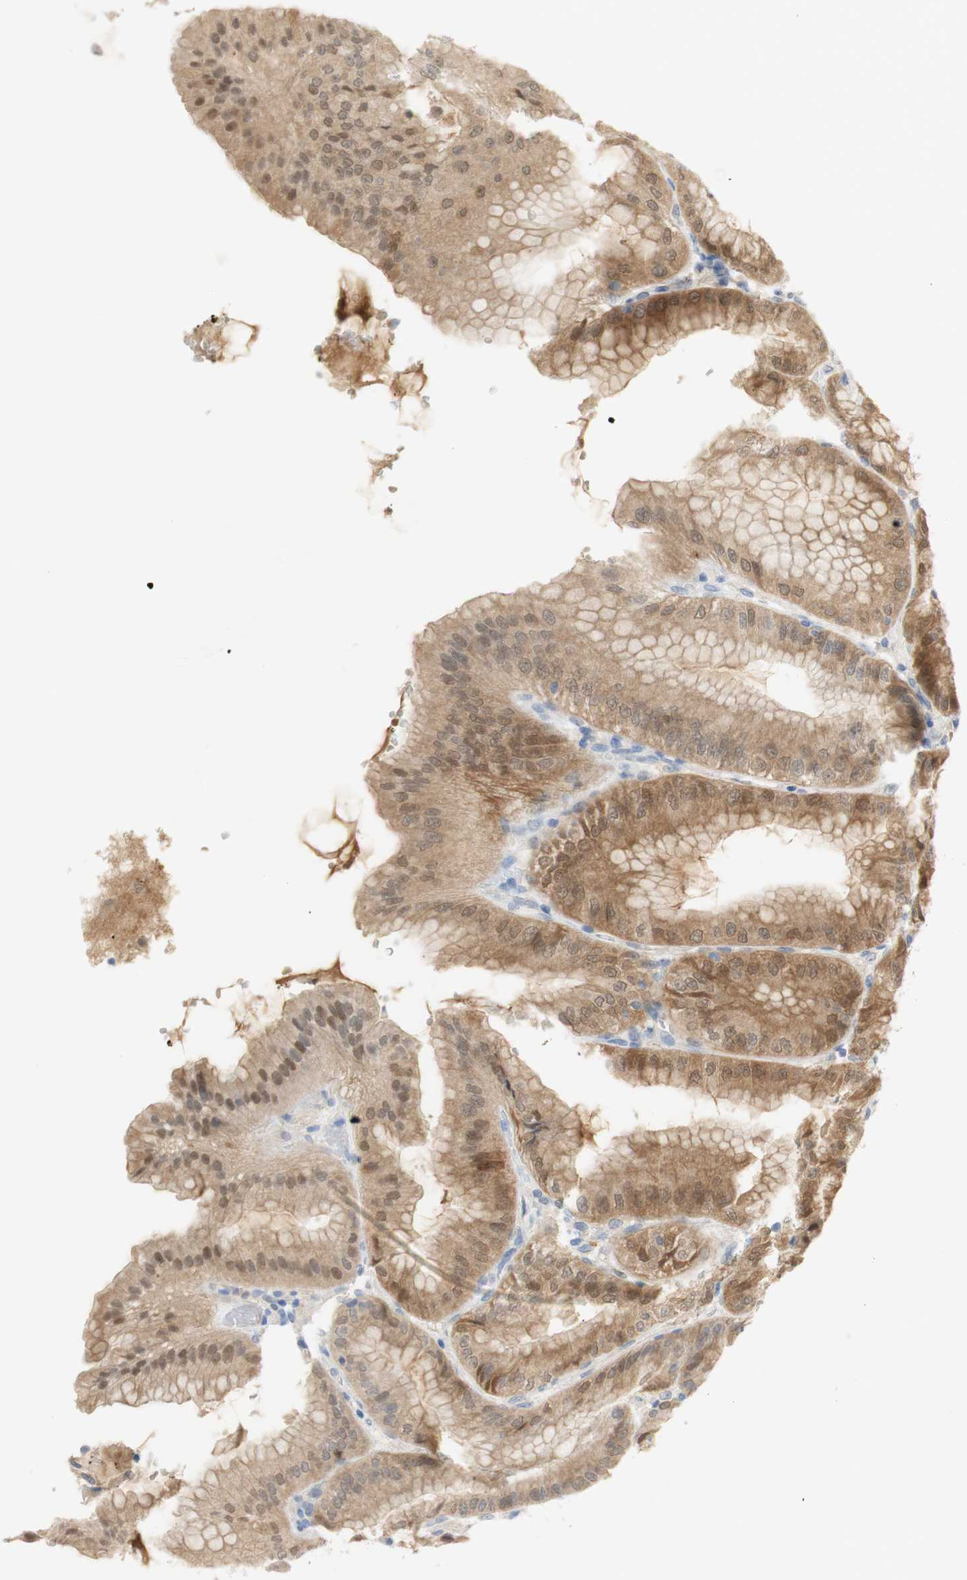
{"staining": {"intensity": "moderate", "quantity": ">75%", "location": "cytoplasmic/membranous,nuclear"}, "tissue": "stomach", "cell_type": "Glandular cells", "image_type": "normal", "snomed": [{"axis": "morphology", "description": "Normal tissue, NOS"}, {"axis": "topography", "description": "Stomach, lower"}], "caption": "Protein expression analysis of benign human stomach reveals moderate cytoplasmic/membranous,nuclear staining in about >75% of glandular cells. (DAB (3,3'-diaminobenzidine) IHC, brown staining for protein, blue staining for nuclei).", "gene": "SELENBP1", "patient": {"sex": "male", "age": 71}}